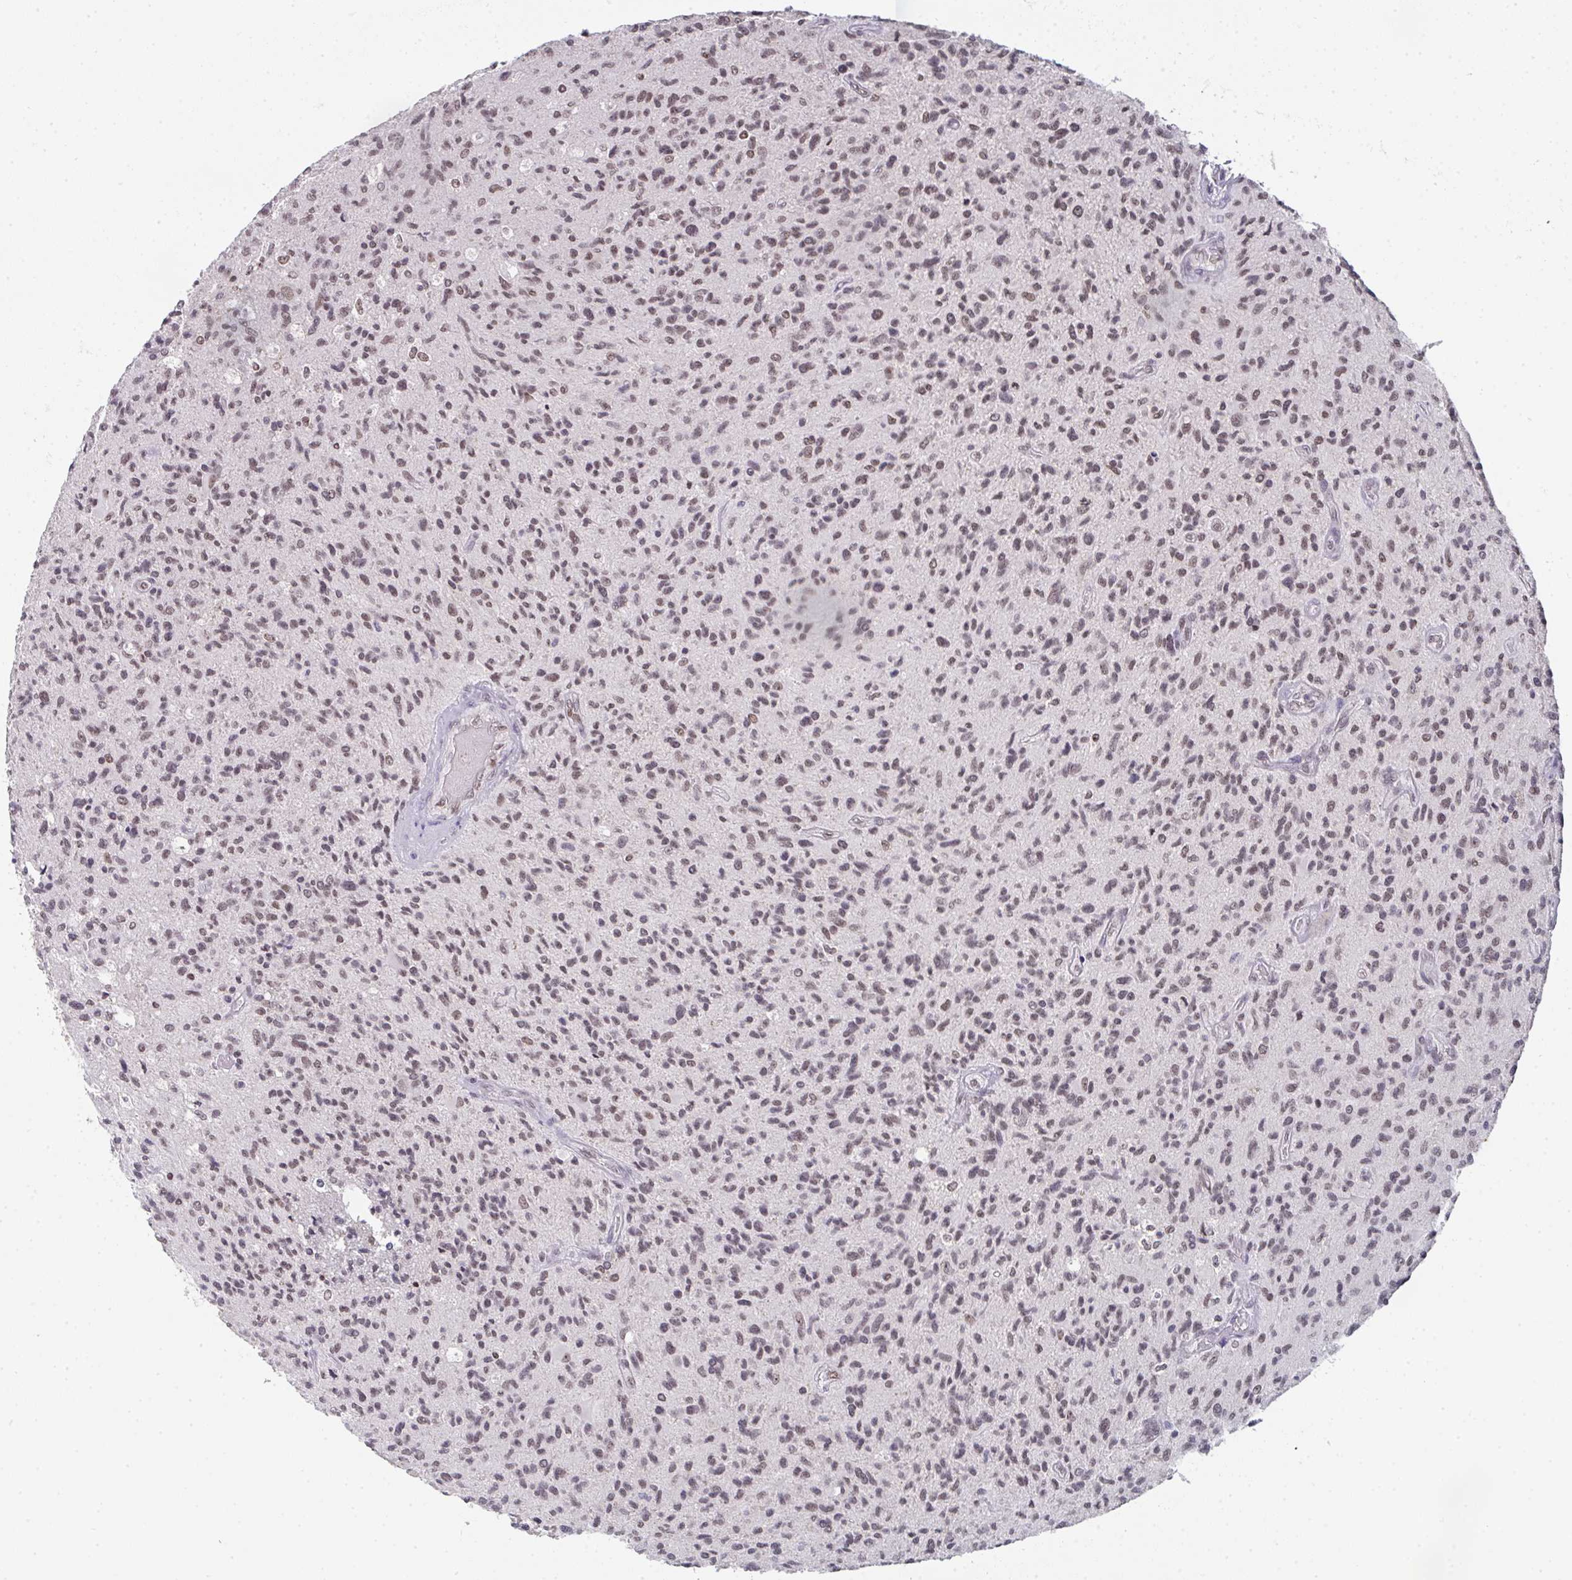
{"staining": {"intensity": "weak", "quantity": ">75%", "location": "nuclear"}, "tissue": "glioma", "cell_type": "Tumor cells", "image_type": "cancer", "snomed": [{"axis": "morphology", "description": "Glioma, malignant, High grade"}, {"axis": "topography", "description": "Brain"}], "caption": "High-grade glioma (malignant) stained for a protein reveals weak nuclear positivity in tumor cells.", "gene": "DKC1", "patient": {"sex": "female", "age": 70}}